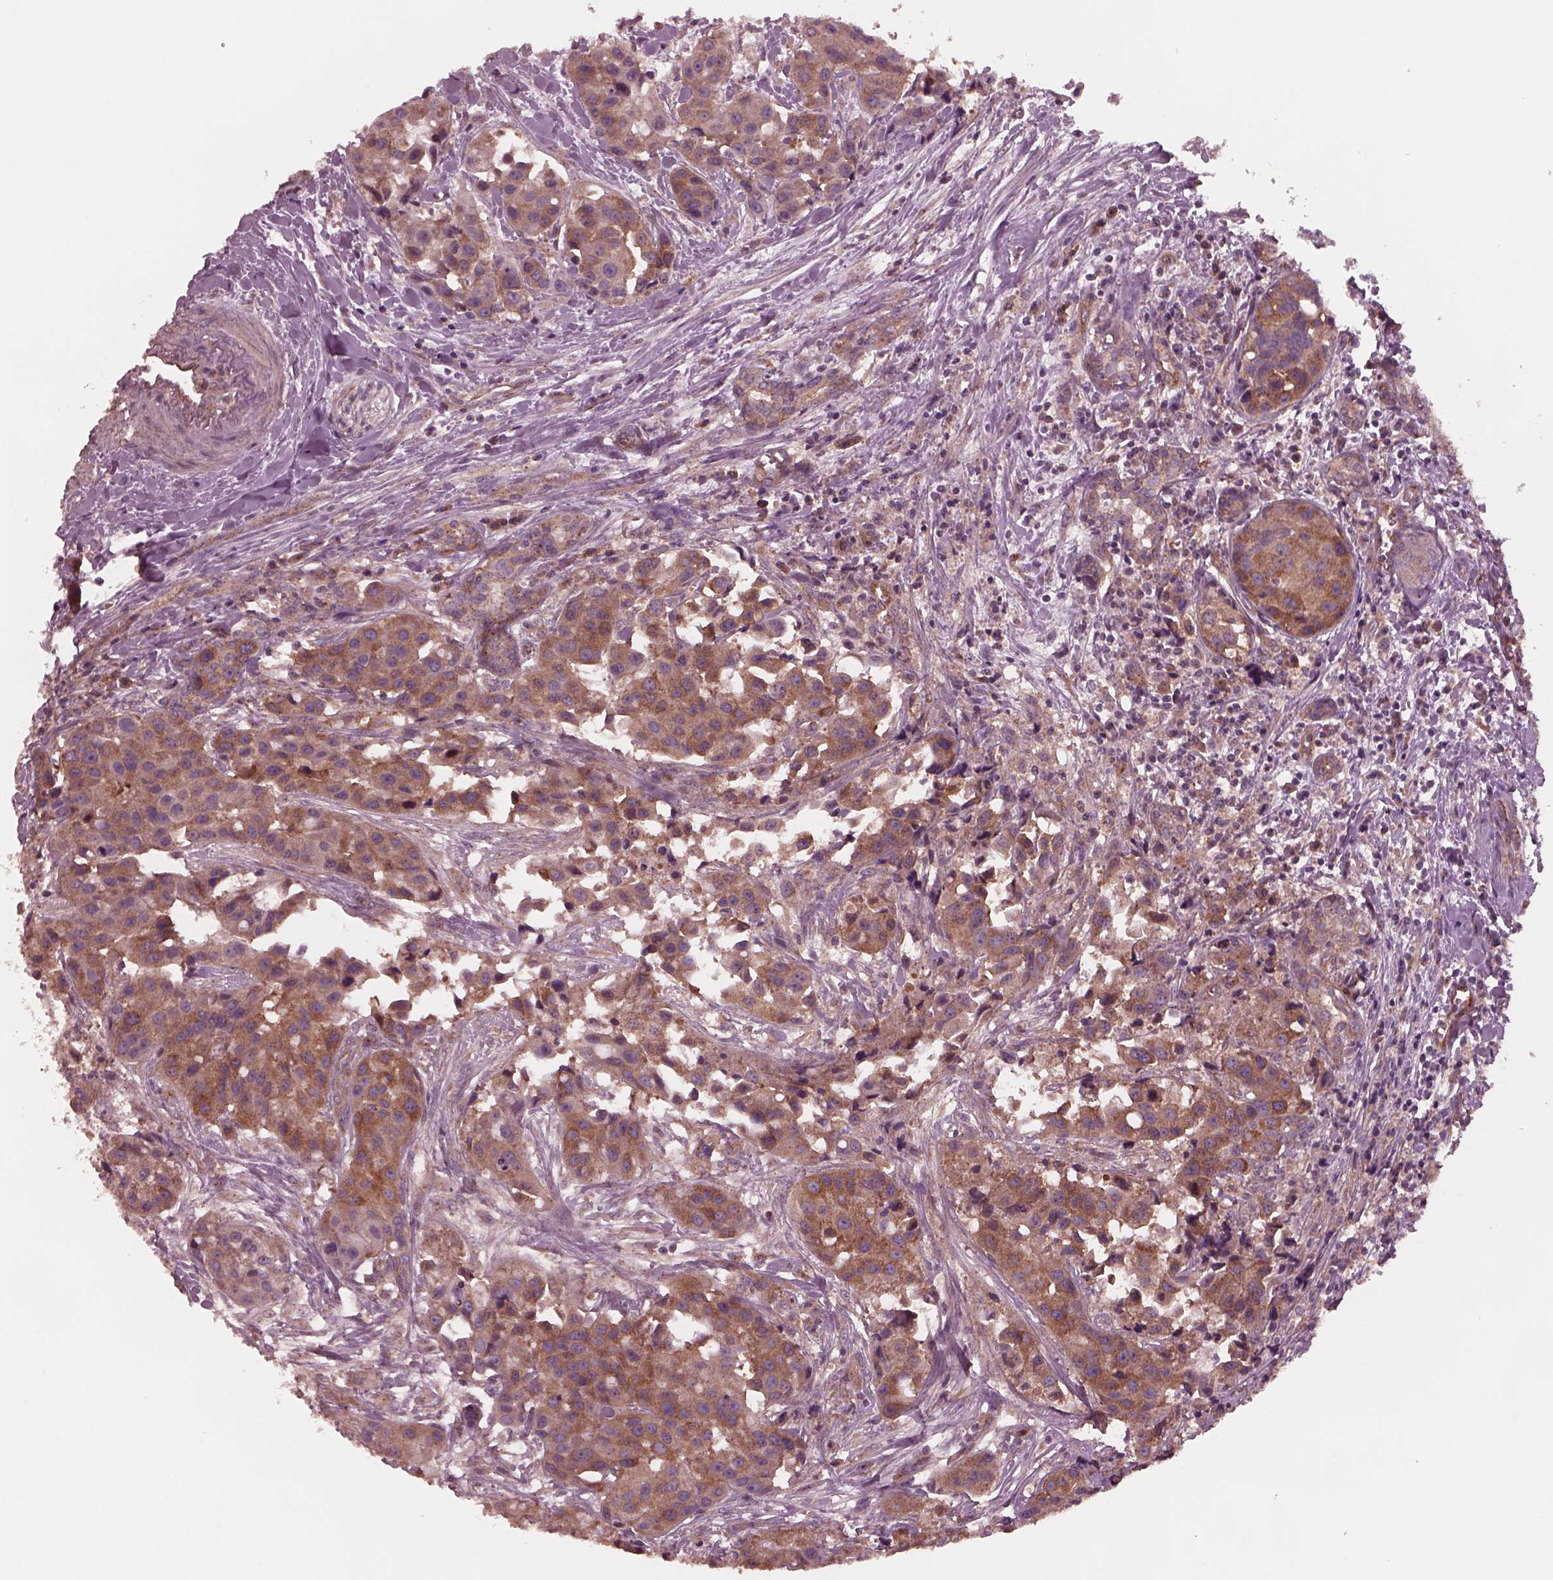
{"staining": {"intensity": "strong", "quantity": ">75%", "location": "cytoplasmic/membranous"}, "tissue": "head and neck cancer", "cell_type": "Tumor cells", "image_type": "cancer", "snomed": [{"axis": "morphology", "description": "Adenocarcinoma, NOS"}, {"axis": "topography", "description": "Head-Neck"}], "caption": "Immunohistochemical staining of human head and neck cancer (adenocarcinoma) displays strong cytoplasmic/membranous protein expression in about >75% of tumor cells.", "gene": "TUBG1", "patient": {"sex": "male", "age": 76}}